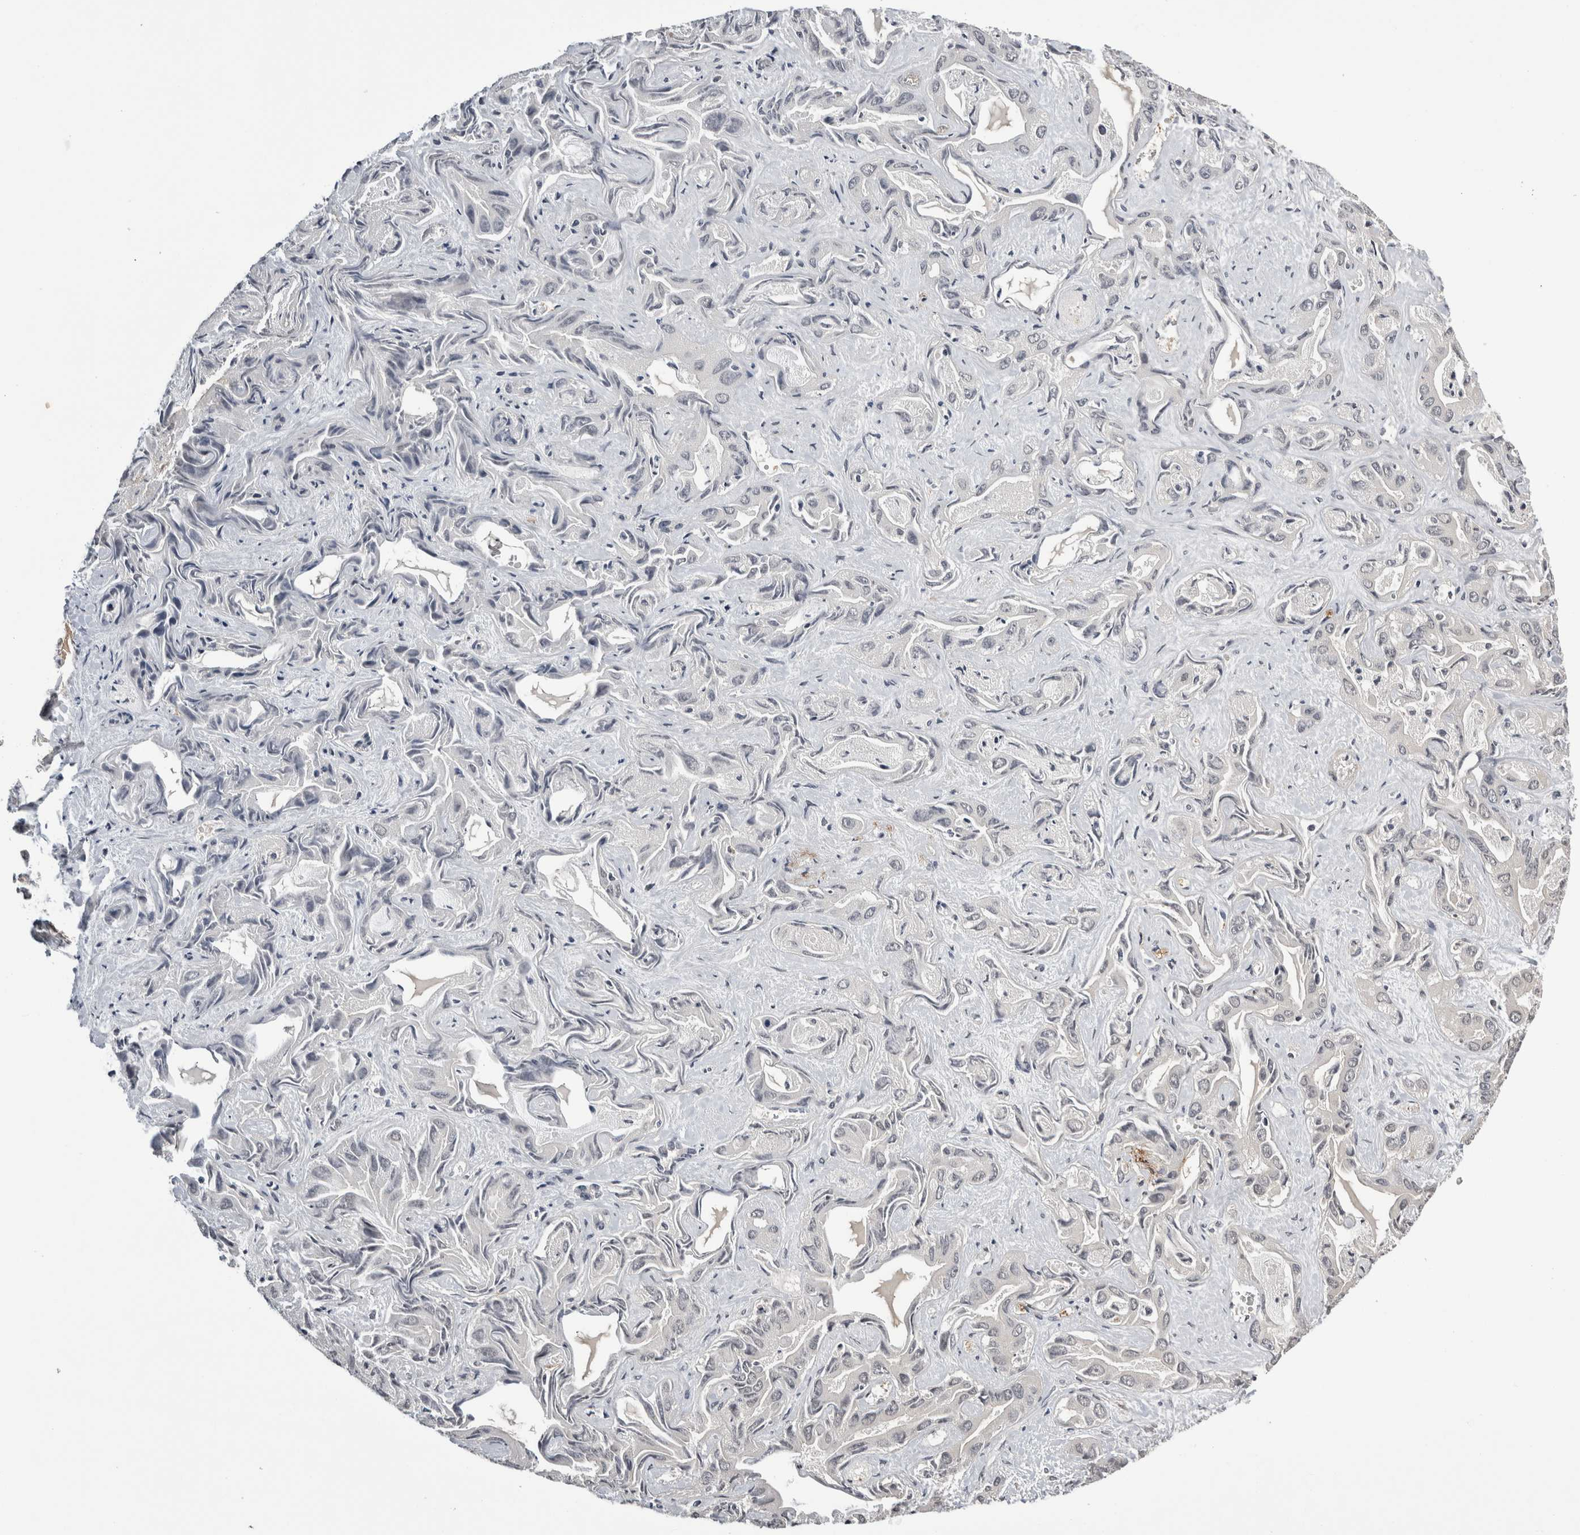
{"staining": {"intensity": "negative", "quantity": "none", "location": "none"}, "tissue": "liver cancer", "cell_type": "Tumor cells", "image_type": "cancer", "snomed": [{"axis": "morphology", "description": "Cholangiocarcinoma"}, {"axis": "topography", "description": "Liver"}], "caption": "Image shows no protein expression in tumor cells of cholangiocarcinoma (liver) tissue.", "gene": "CPSF2", "patient": {"sex": "female", "age": 52}}